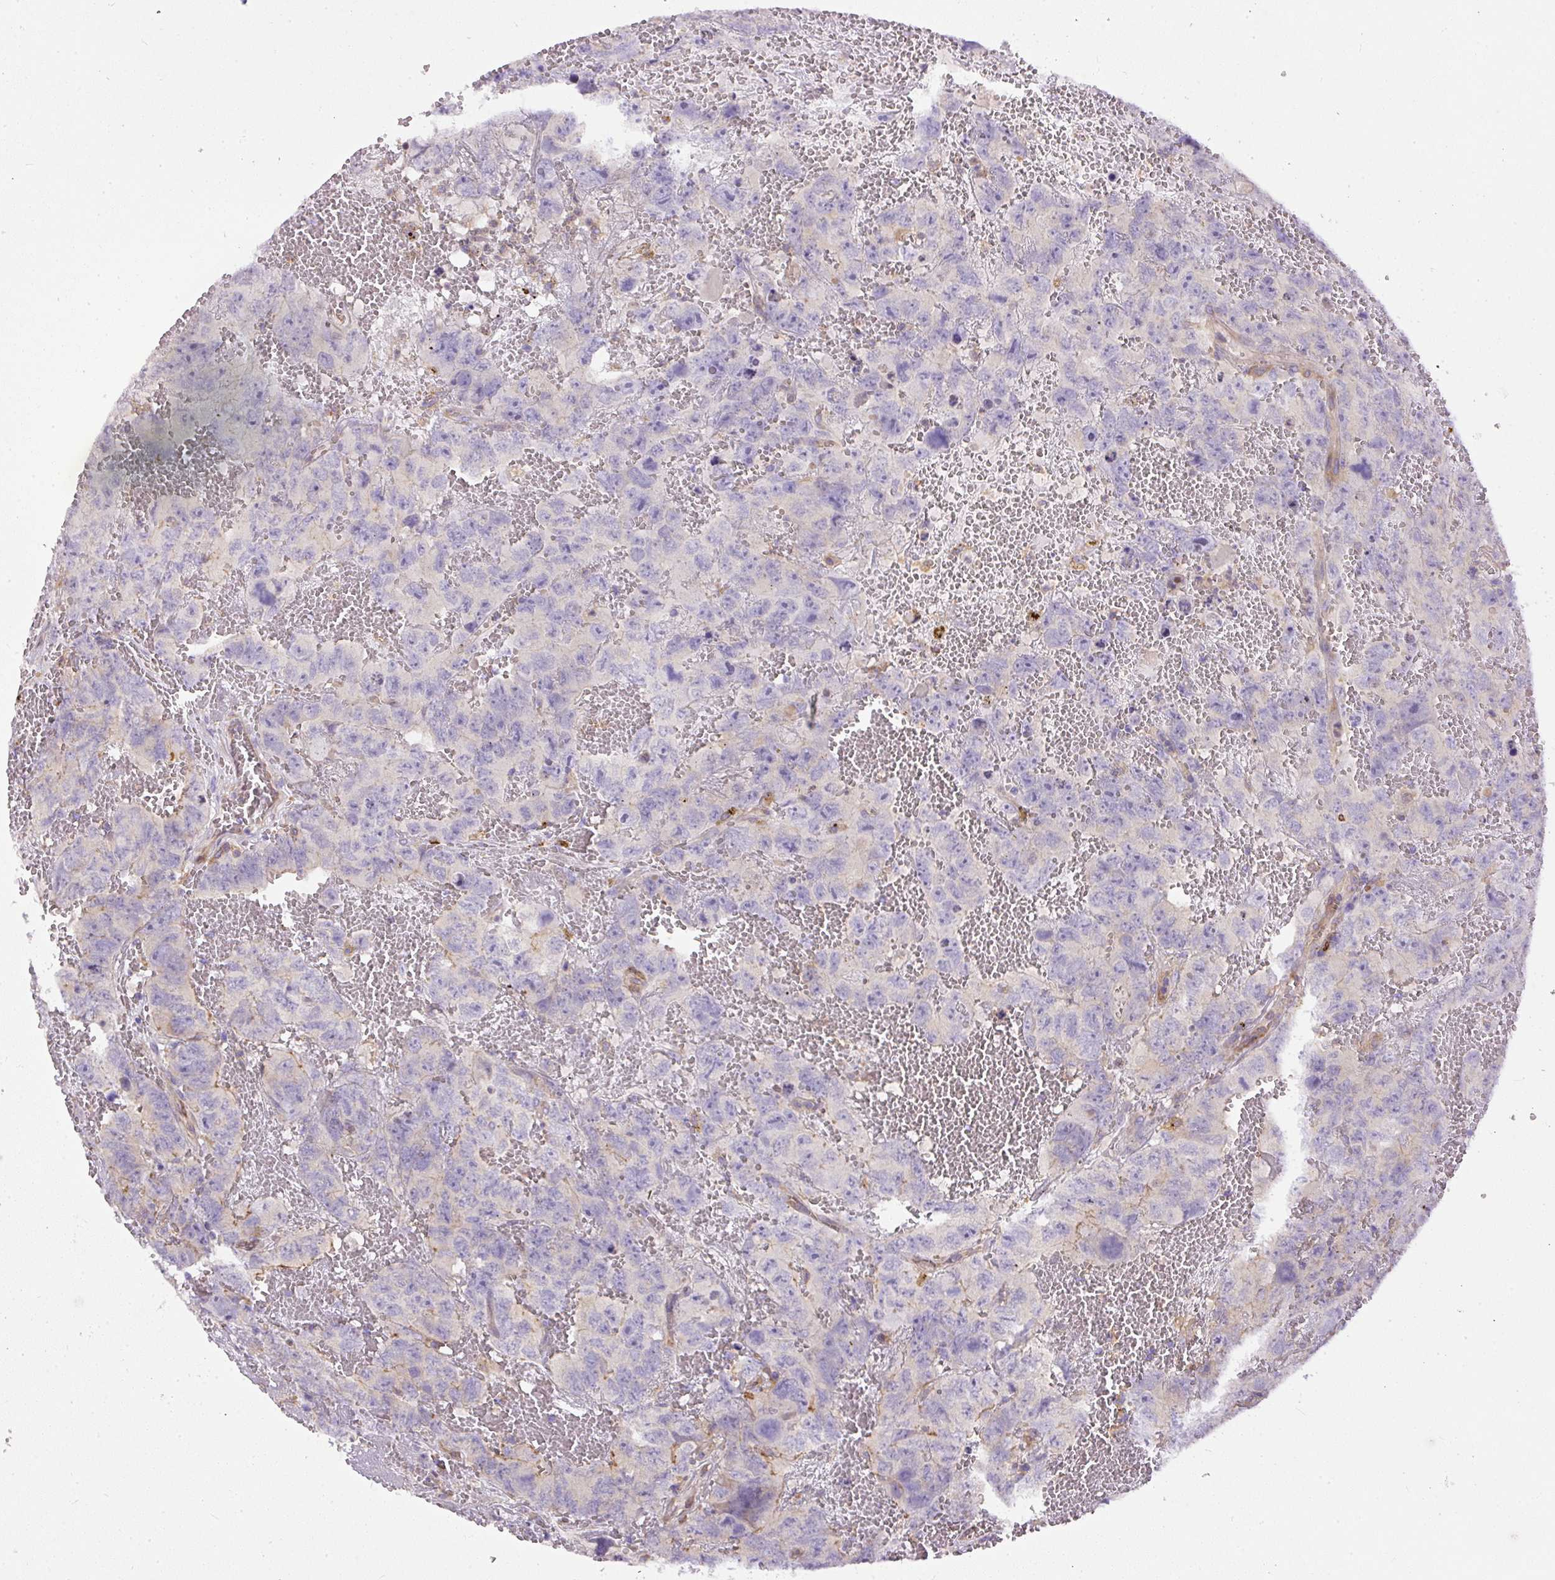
{"staining": {"intensity": "negative", "quantity": "none", "location": "none"}, "tissue": "testis cancer", "cell_type": "Tumor cells", "image_type": "cancer", "snomed": [{"axis": "morphology", "description": "Carcinoma, Embryonal, NOS"}, {"axis": "topography", "description": "Testis"}], "caption": "This histopathology image is of testis cancer (embryonal carcinoma) stained with immunohistochemistry (IHC) to label a protein in brown with the nuclei are counter-stained blue. There is no positivity in tumor cells.", "gene": "DAPK1", "patient": {"sex": "male", "age": 45}}